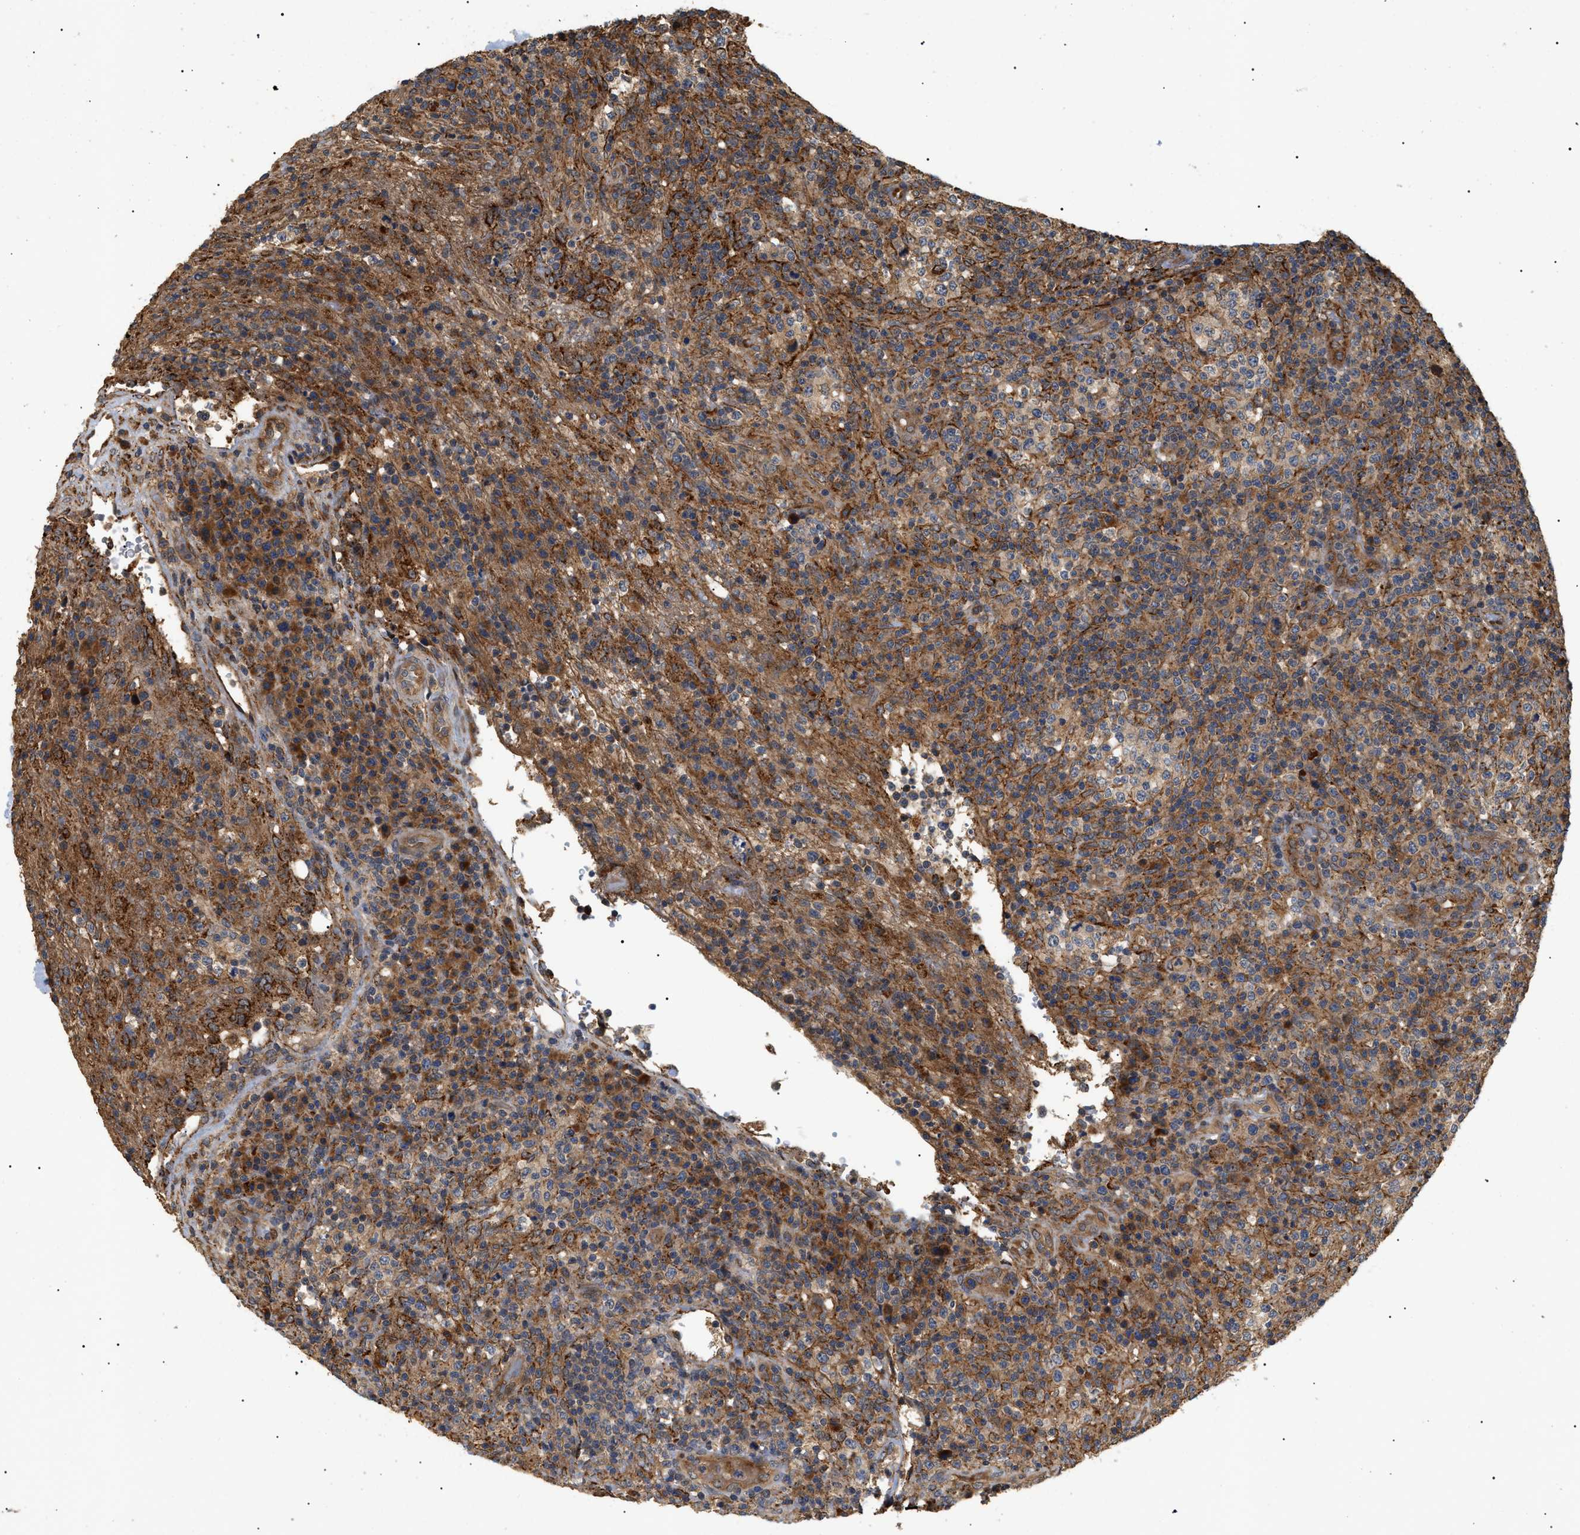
{"staining": {"intensity": "moderate", "quantity": ">75%", "location": "cytoplasmic/membranous"}, "tissue": "lymphoma", "cell_type": "Tumor cells", "image_type": "cancer", "snomed": [{"axis": "morphology", "description": "Malignant lymphoma, non-Hodgkin's type, High grade"}, {"axis": "topography", "description": "Lymph node"}], "caption": "Immunohistochemistry histopathology image of neoplastic tissue: lymphoma stained using IHC demonstrates medium levels of moderate protein expression localized specifically in the cytoplasmic/membranous of tumor cells, appearing as a cytoplasmic/membranous brown color.", "gene": "ASTL", "patient": {"sex": "female", "age": 76}}